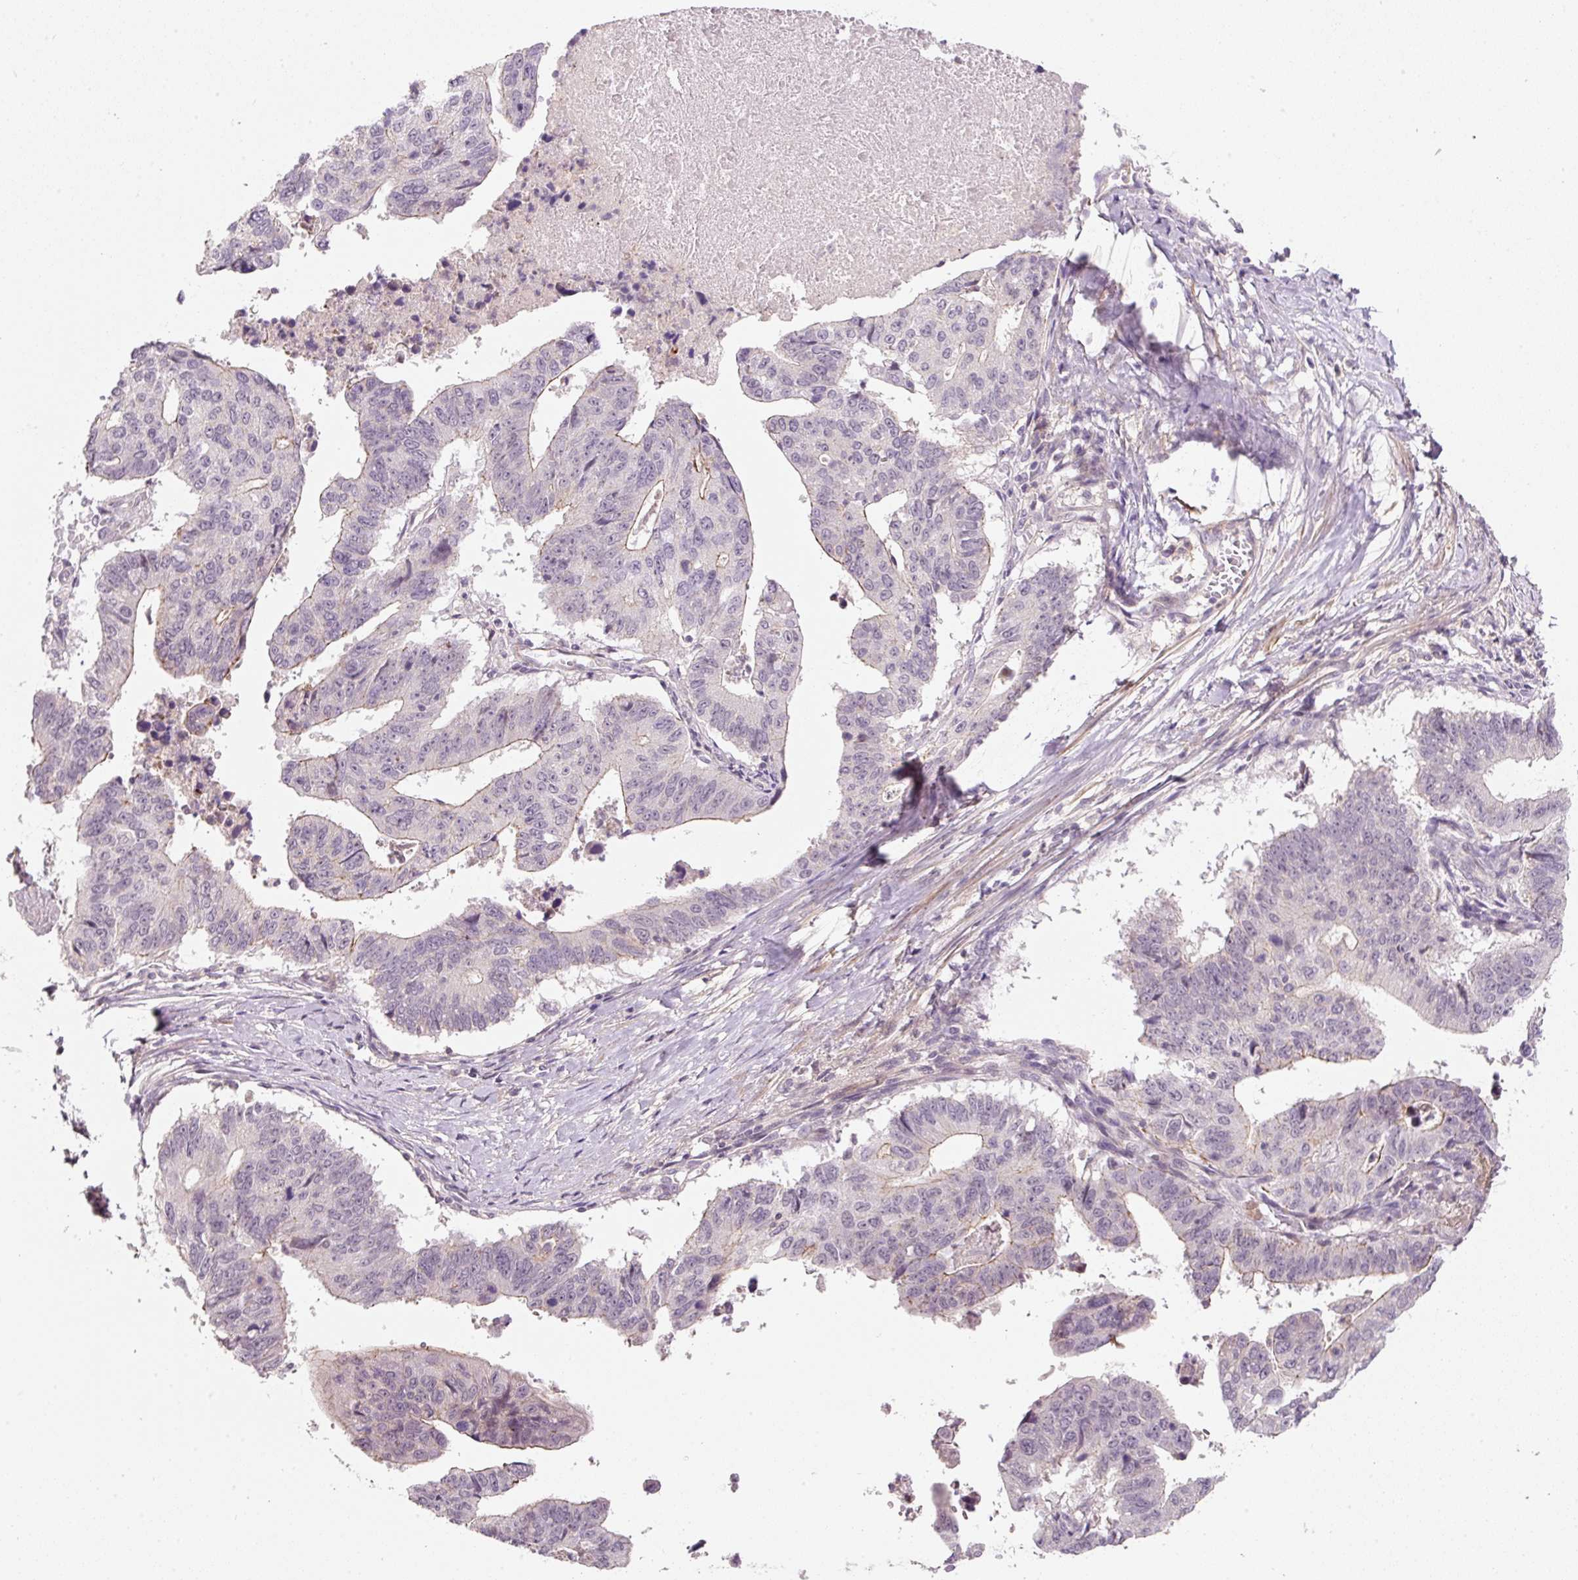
{"staining": {"intensity": "weak", "quantity": "25%-75%", "location": "cytoplasmic/membranous"}, "tissue": "stomach cancer", "cell_type": "Tumor cells", "image_type": "cancer", "snomed": [{"axis": "morphology", "description": "Adenocarcinoma, NOS"}, {"axis": "topography", "description": "Stomach"}], "caption": "Immunohistochemical staining of stomach cancer demonstrates low levels of weak cytoplasmic/membranous positivity in approximately 25%-75% of tumor cells.", "gene": "TIRAP", "patient": {"sex": "male", "age": 59}}